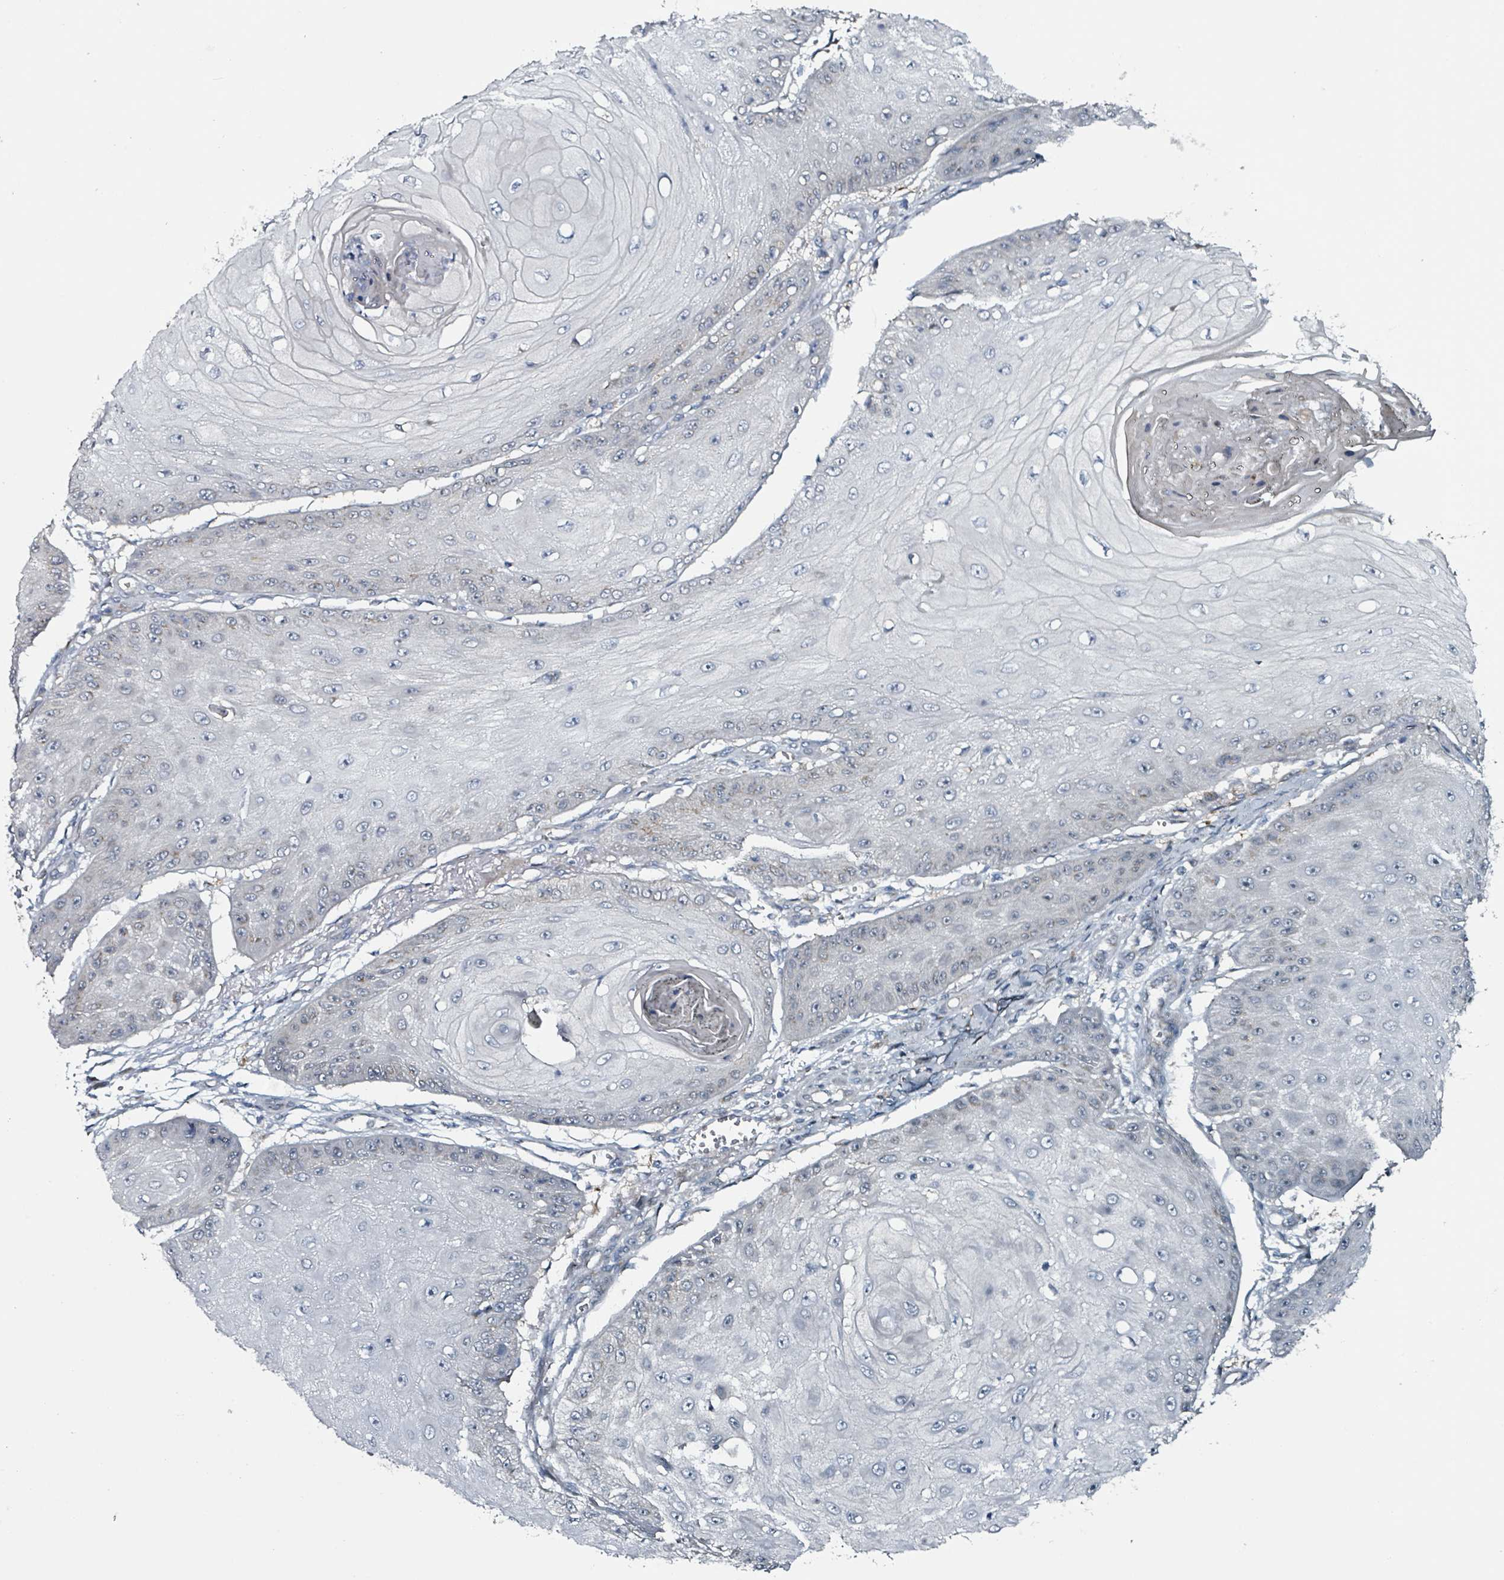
{"staining": {"intensity": "negative", "quantity": "none", "location": "none"}, "tissue": "skin cancer", "cell_type": "Tumor cells", "image_type": "cancer", "snomed": [{"axis": "morphology", "description": "Squamous cell carcinoma, NOS"}, {"axis": "topography", "description": "Skin"}], "caption": "This histopathology image is of skin cancer stained with IHC to label a protein in brown with the nuclei are counter-stained blue. There is no positivity in tumor cells.", "gene": "B3GAT3", "patient": {"sex": "male", "age": 70}}